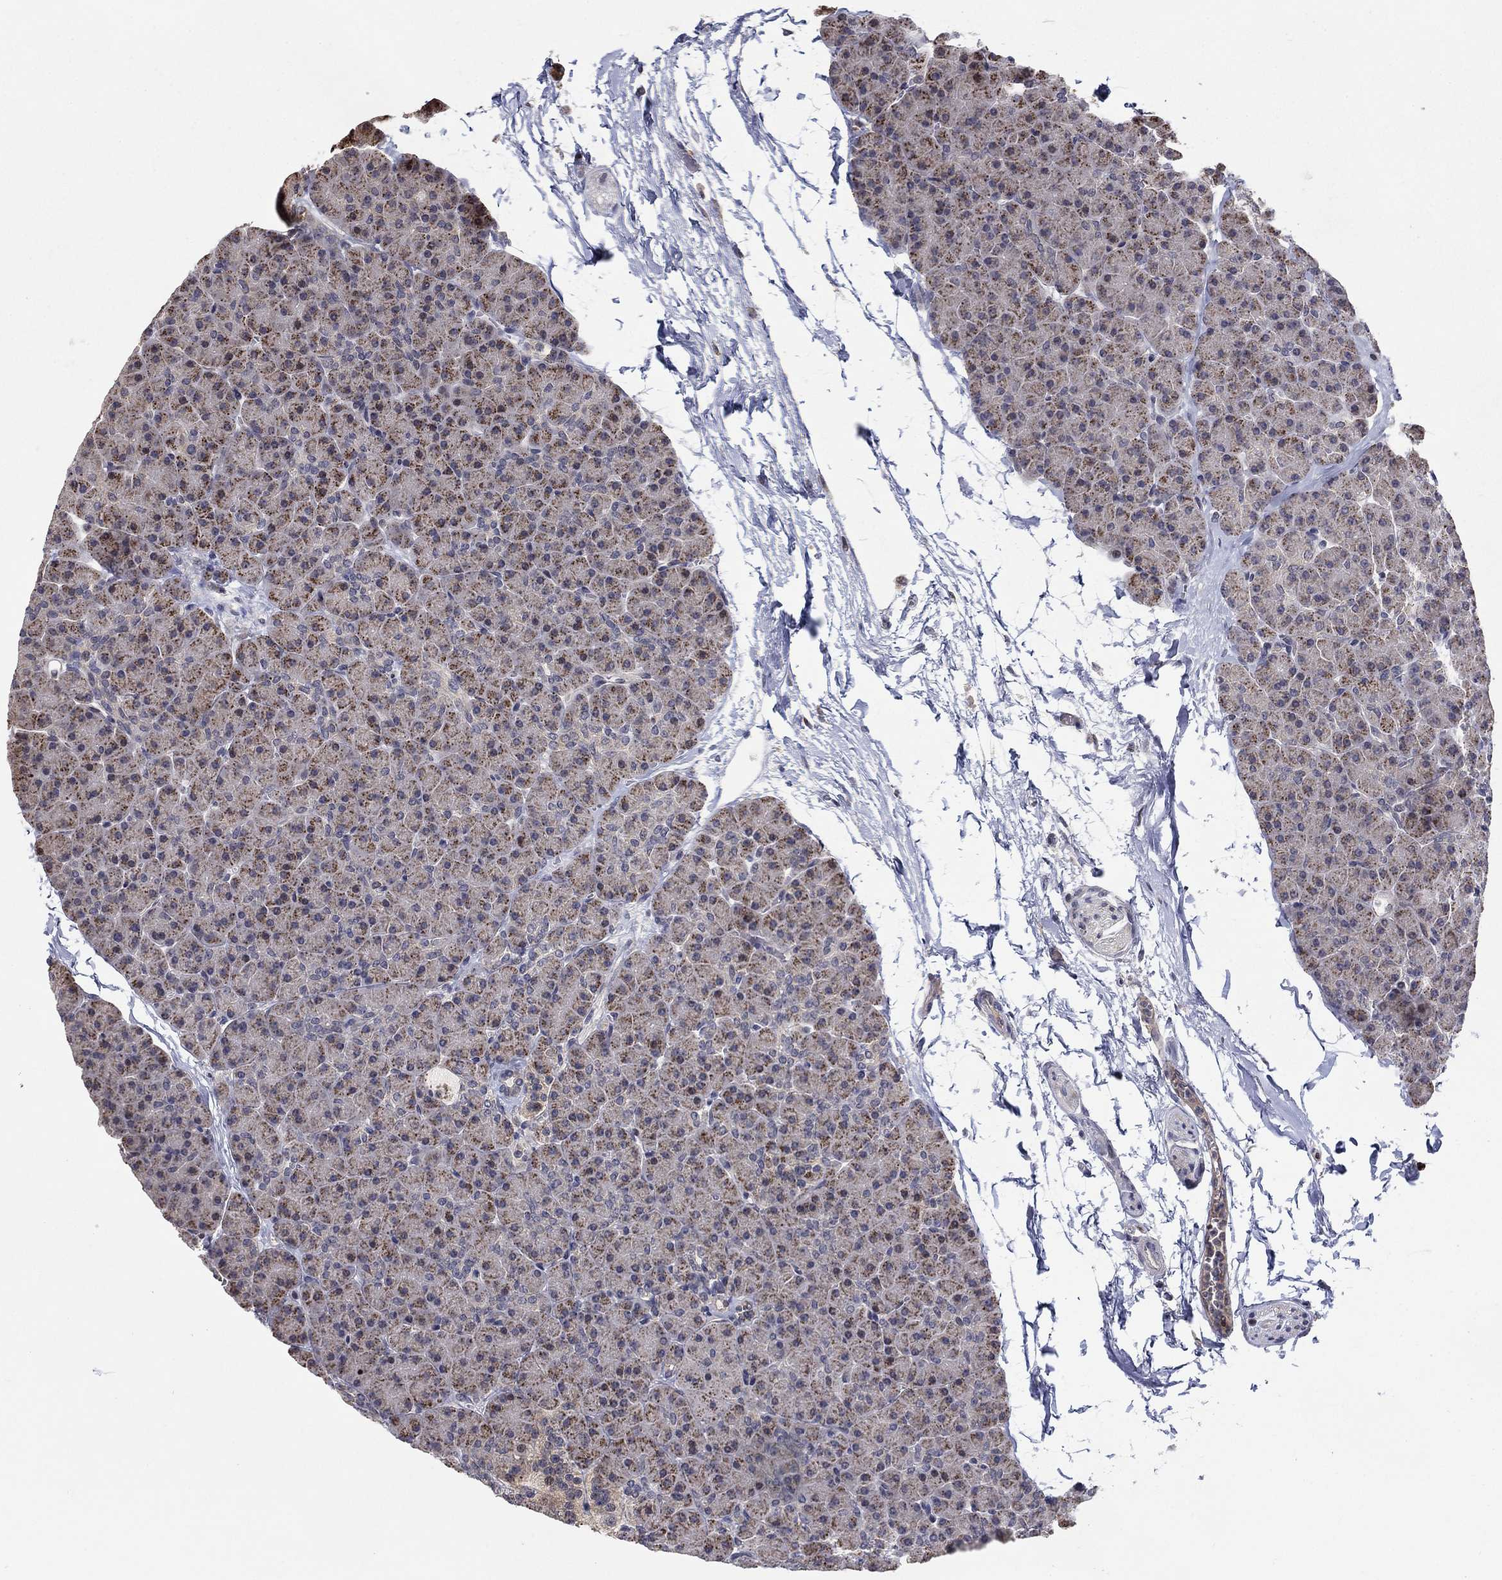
{"staining": {"intensity": "moderate", "quantity": "<25%", "location": "cytoplasmic/membranous"}, "tissue": "pancreas", "cell_type": "Exocrine glandular cells", "image_type": "normal", "snomed": [{"axis": "morphology", "description": "Normal tissue, NOS"}, {"axis": "topography", "description": "Pancreas"}], "caption": "Exocrine glandular cells demonstrate low levels of moderate cytoplasmic/membranous positivity in about <25% of cells in benign human pancreas. The protein of interest is stained brown, and the nuclei are stained in blue (DAB IHC with brightfield microscopy, high magnification).", "gene": "LPCAT4", "patient": {"sex": "female", "age": 44}}